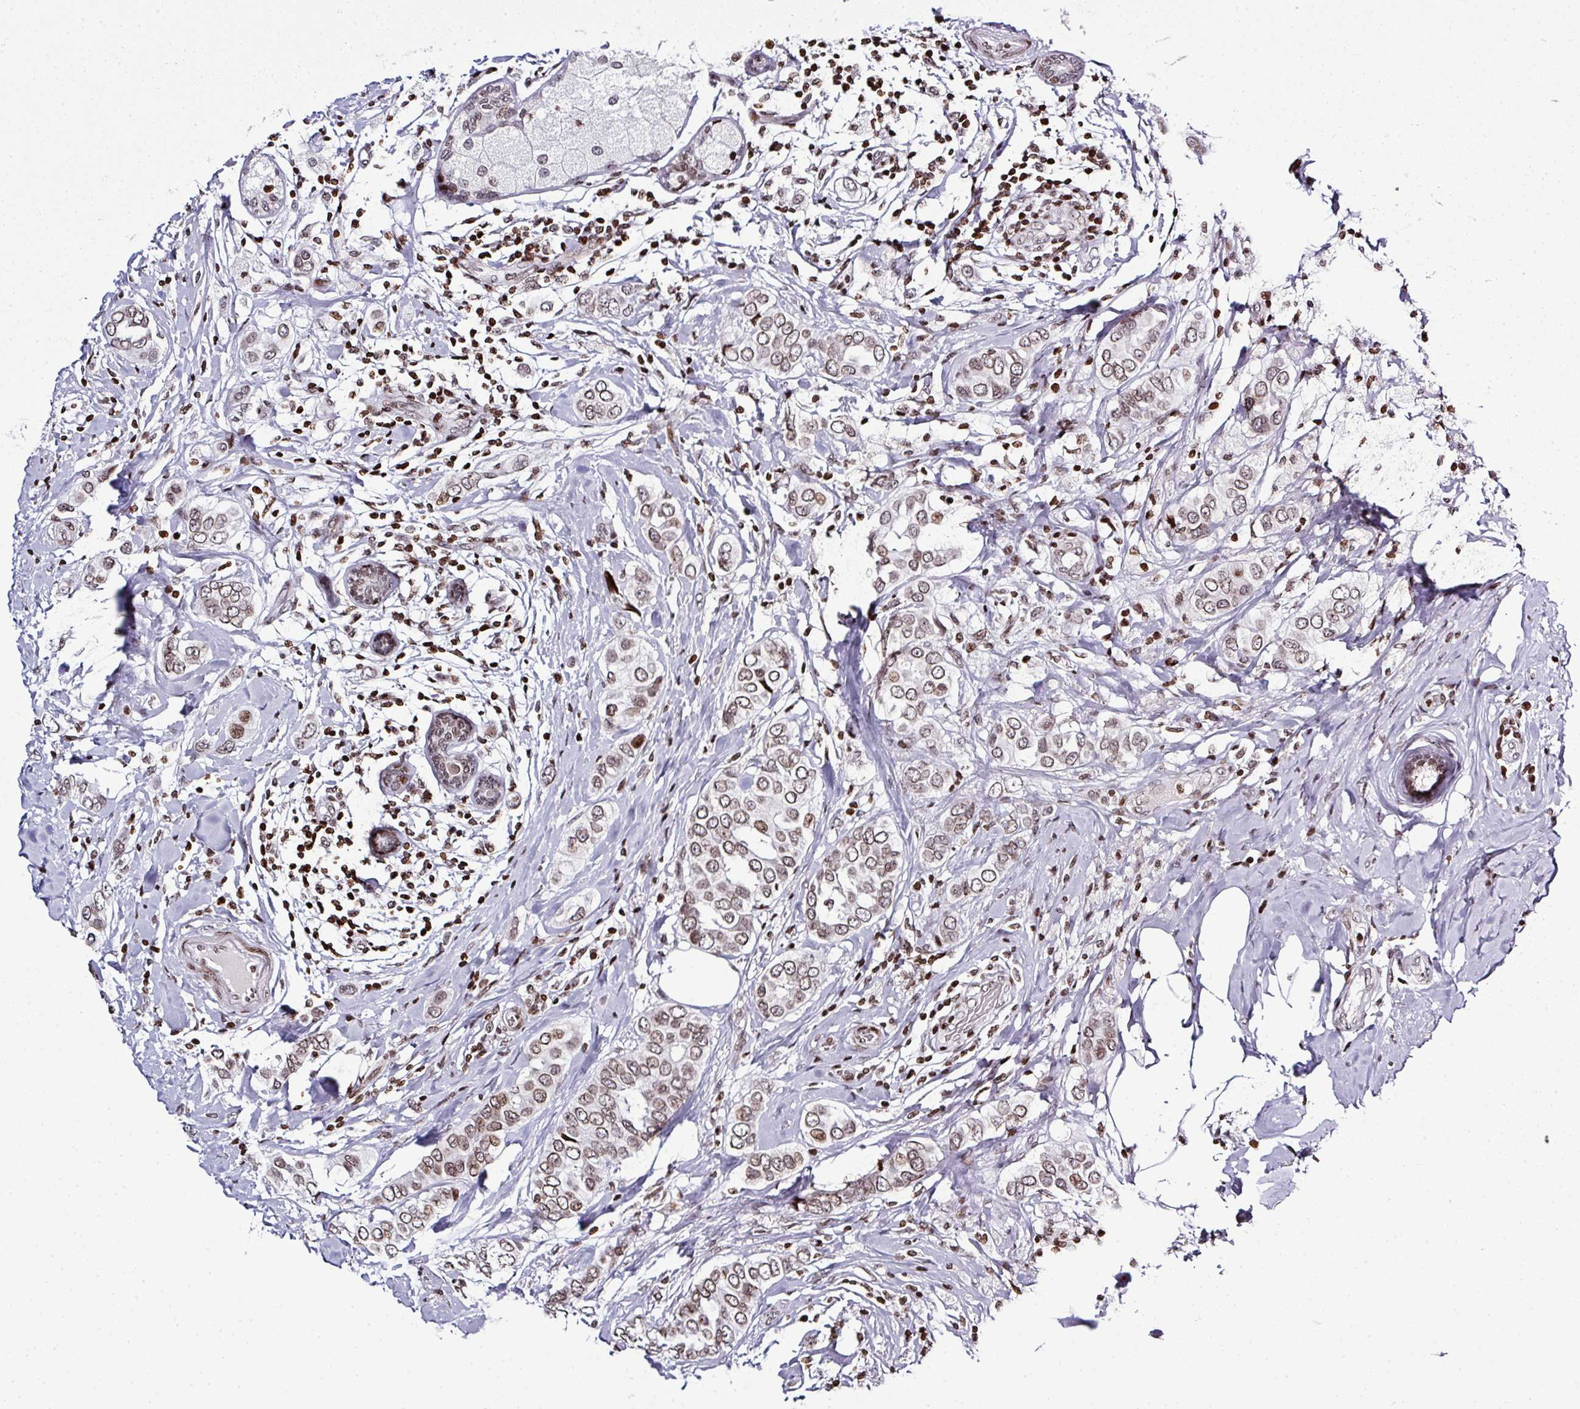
{"staining": {"intensity": "weak", "quantity": ">75%", "location": "nuclear"}, "tissue": "breast cancer", "cell_type": "Tumor cells", "image_type": "cancer", "snomed": [{"axis": "morphology", "description": "Lobular carcinoma"}, {"axis": "topography", "description": "Breast"}], "caption": "High-power microscopy captured an IHC histopathology image of breast cancer, revealing weak nuclear staining in approximately >75% of tumor cells.", "gene": "RASL11A", "patient": {"sex": "female", "age": 51}}